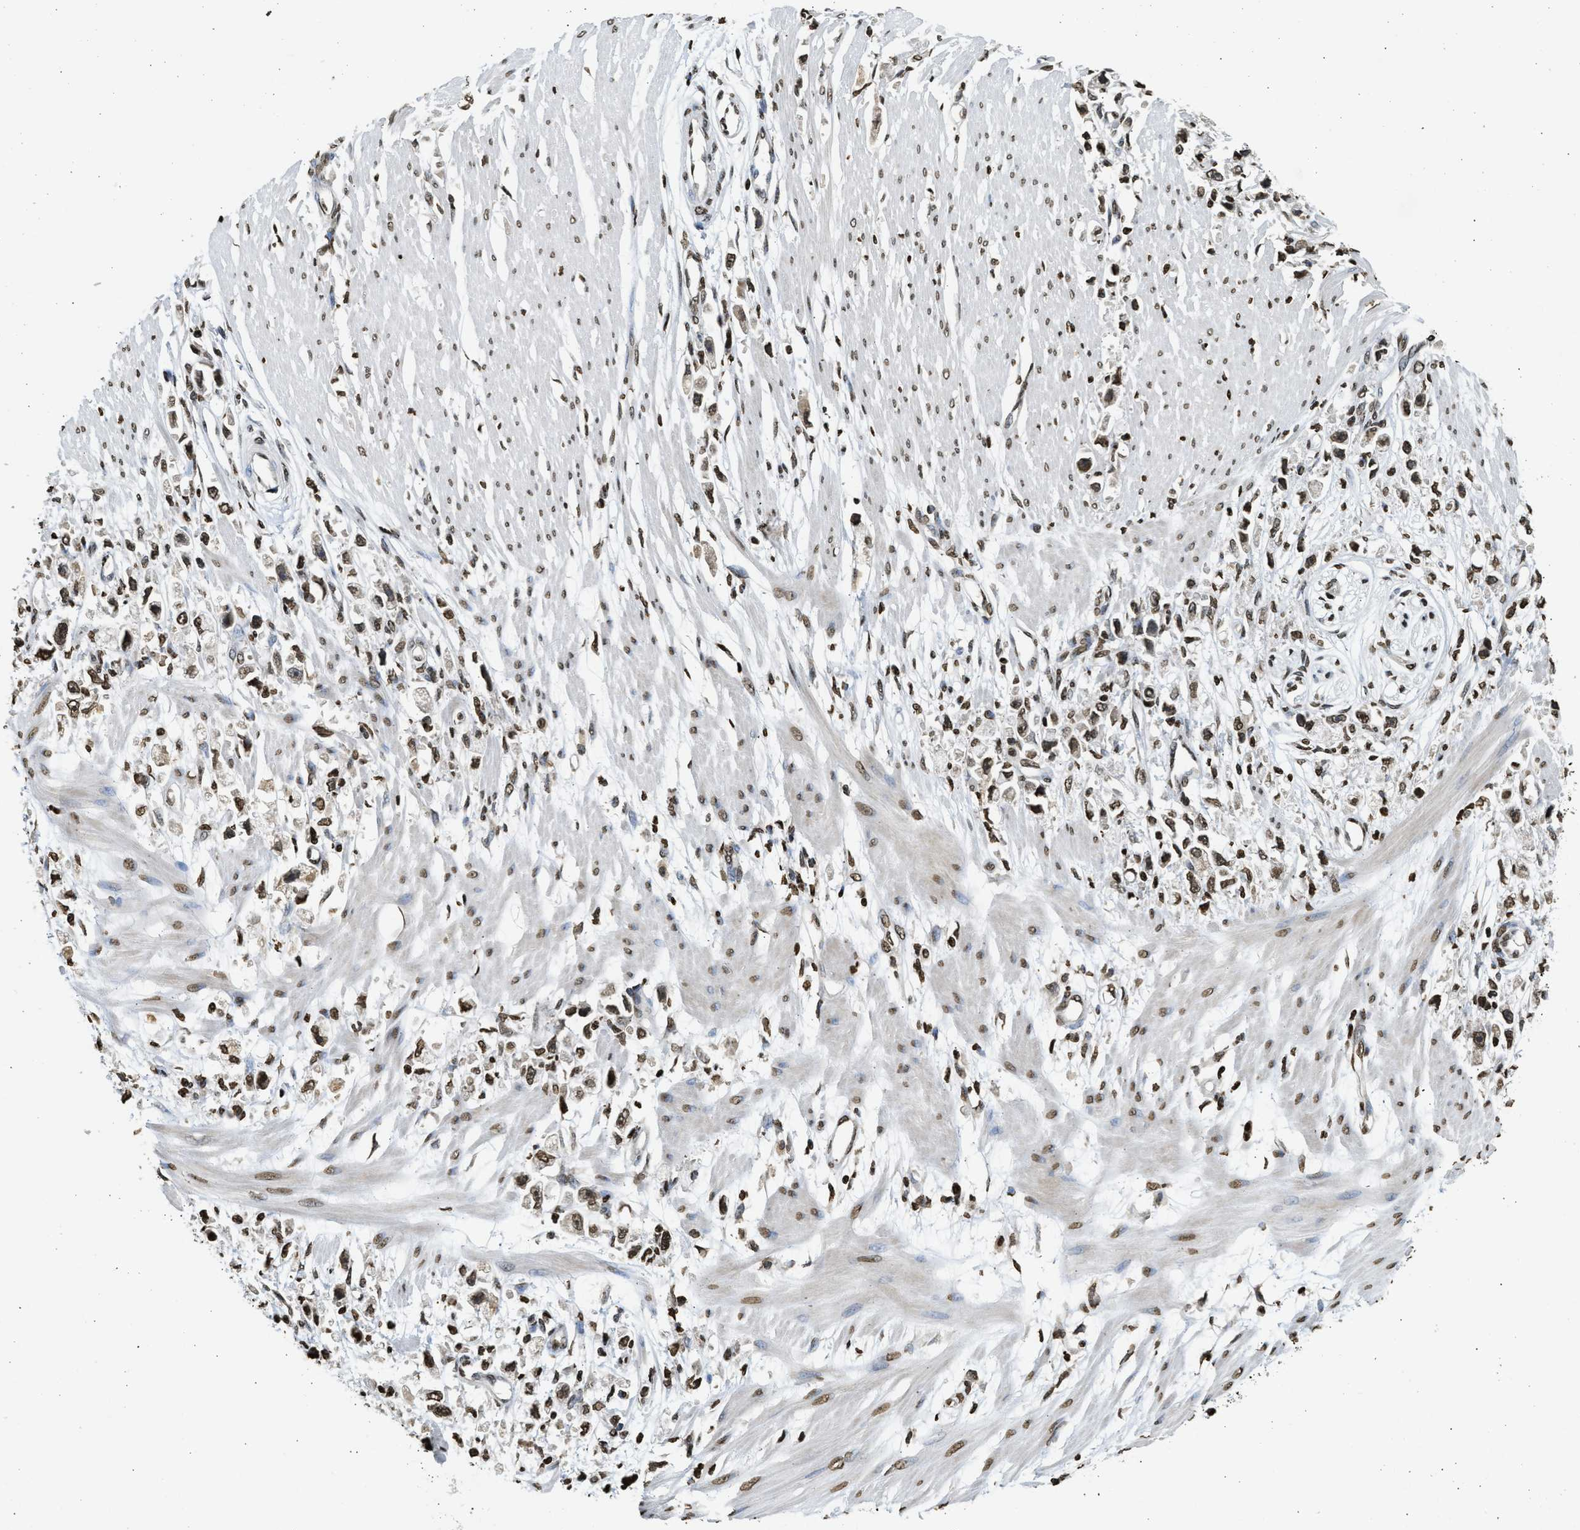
{"staining": {"intensity": "moderate", "quantity": ">75%", "location": "nuclear"}, "tissue": "stomach cancer", "cell_type": "Tumor cells", "image_type": "cancer", "snomed": [{"axis": "morphology", "description": "Adenocarcinoma, NOS"}, {"axis": "topography", "description": "Stomach"}], "caption": "Human stomach adenocarcinoma stained with a protein marker reveals moderate staining in tumor cells.", "gene": "RRAGC", "patient": {"sex": "female", "age": 59}}